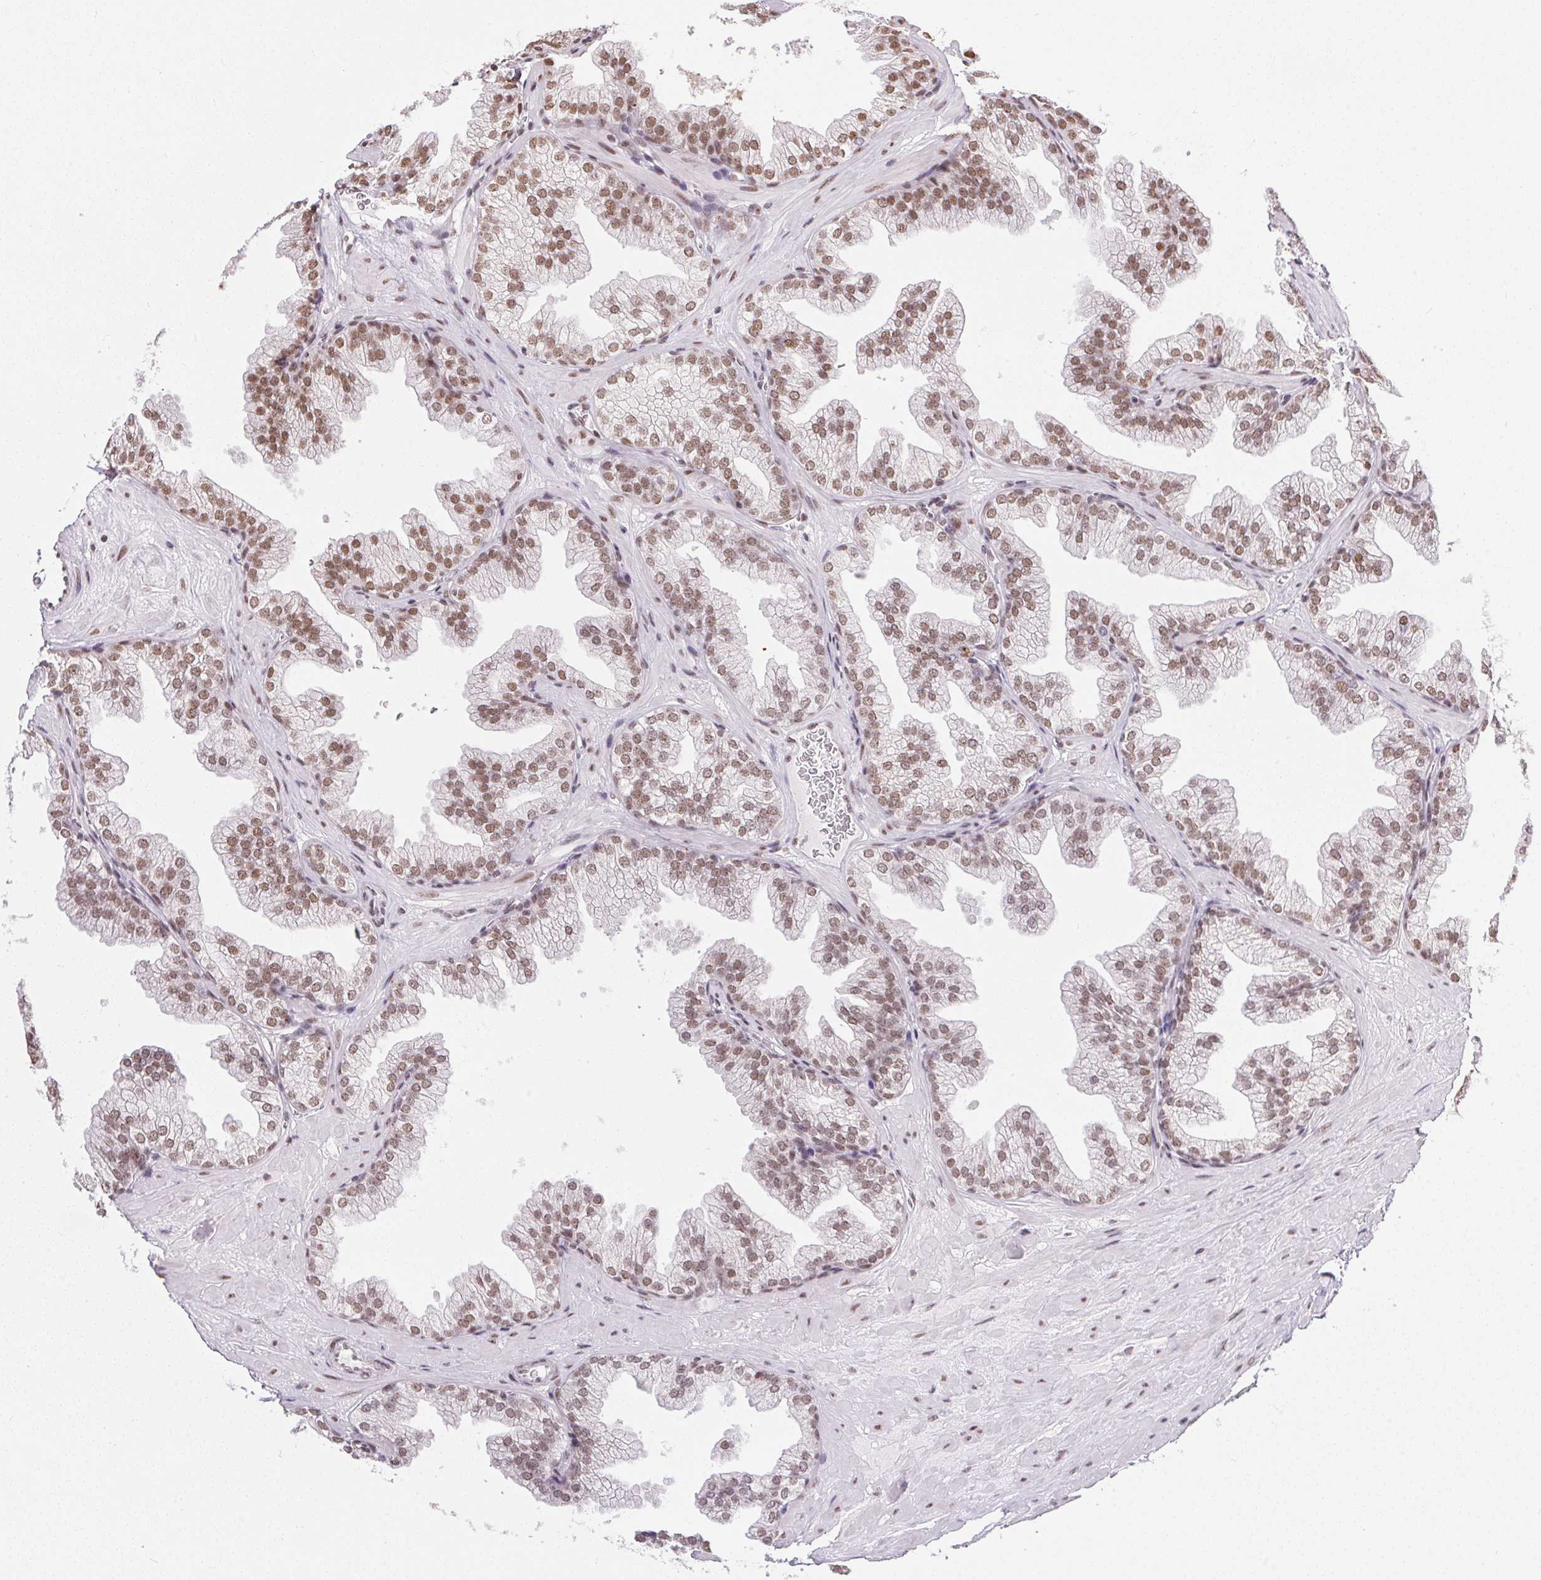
{"staining": {"intensity": "moderate", "quantity": "25%-75%", "location": "nuclear"}, "tissue": "prostate", "cell_type": "Glandular cells", "image_type": "normal", "snomed": [{"axis": "morphology", "description": "Normal tissue, NOS"}, {"axis": "topography", "description": "Prostate"}], "caption": "DAB immunohistochemical staining of benign prostate reveals moderate nuclear protein positivity in approximately 25%-75% of glandular cells.", "gene": "NFE2L1", "patient": {"sex": "male", "age": 37}}